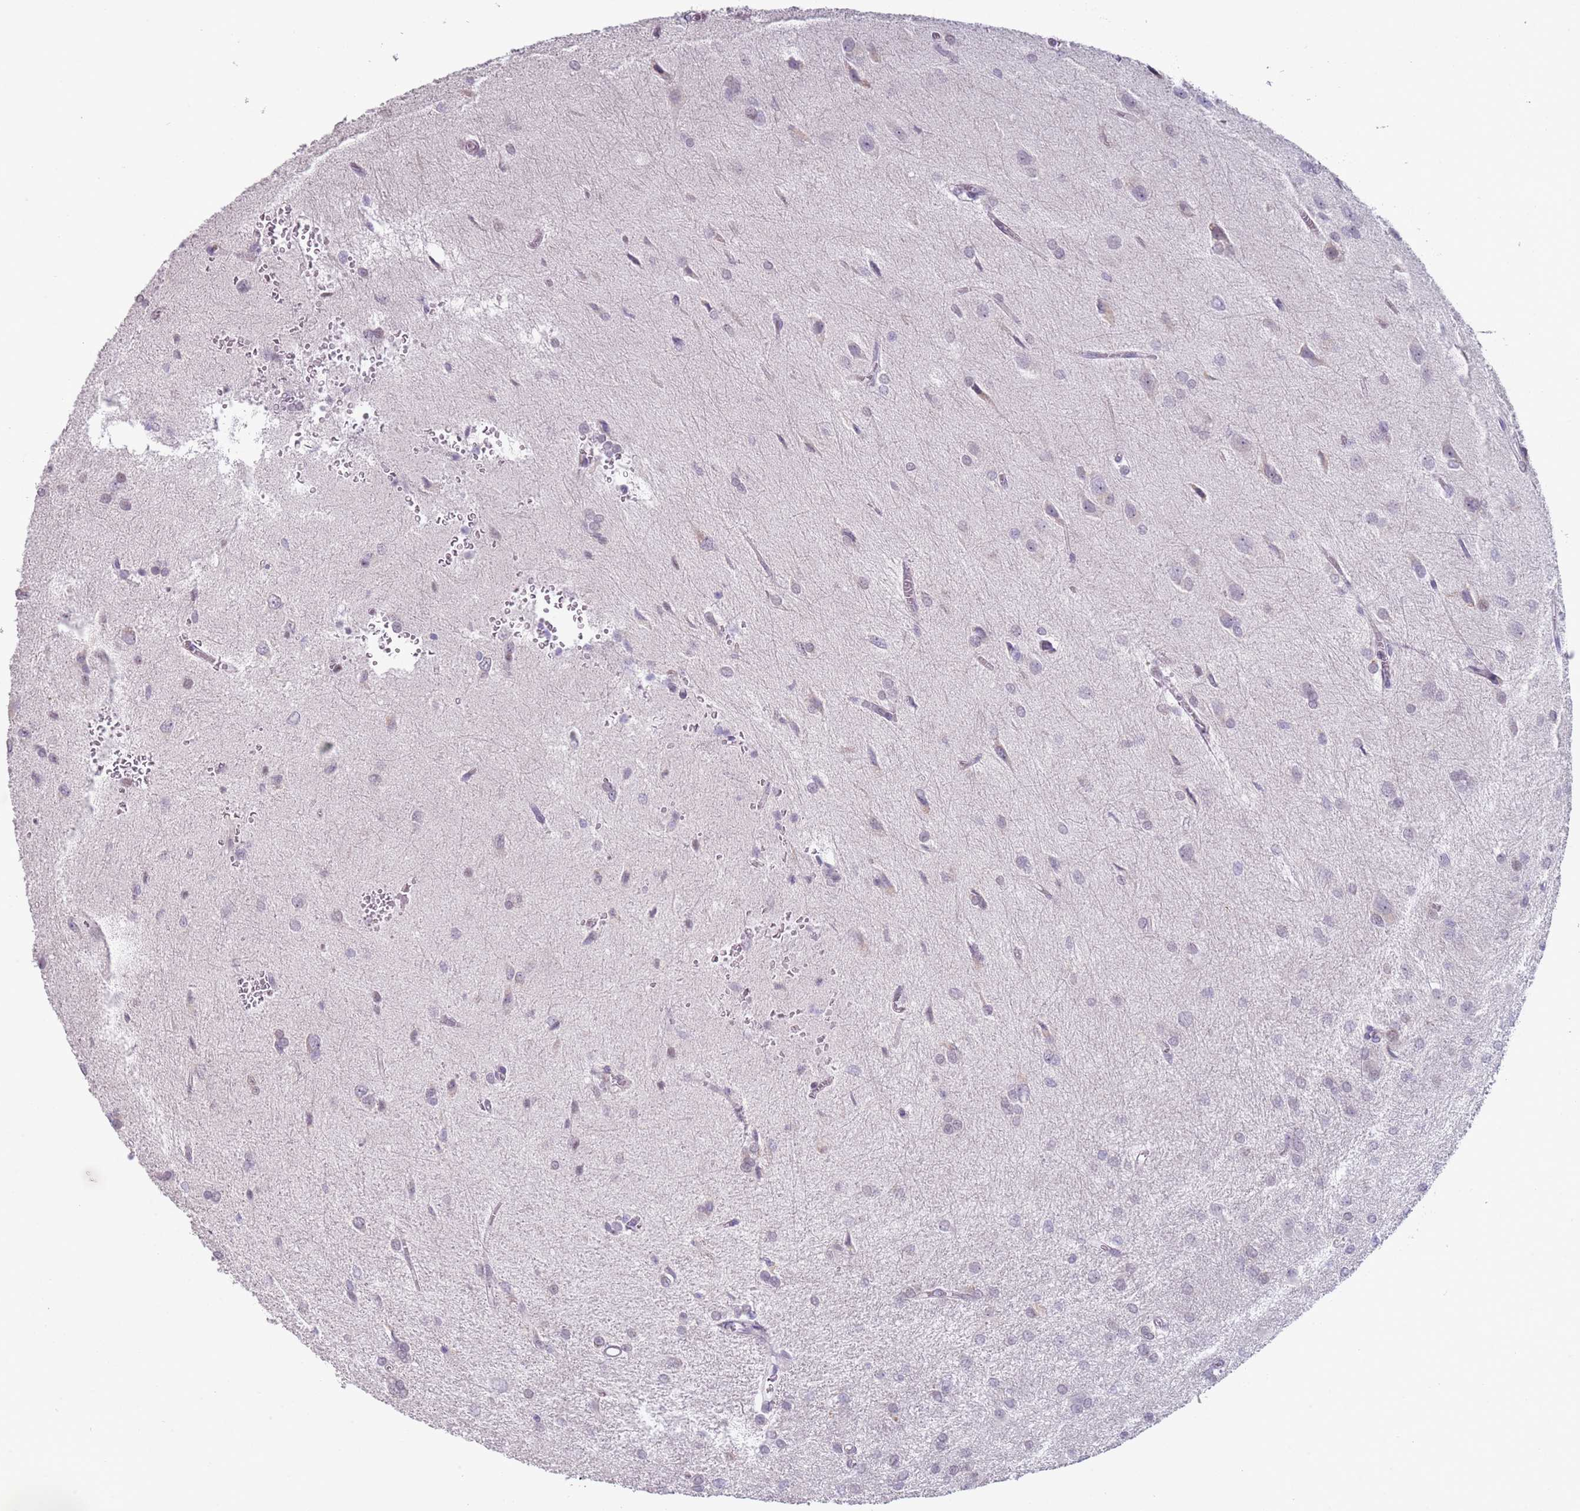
{"staining": {"intensity": "weak", "quantity": "<25%", "location": "nuclear"}, "tissue": "glioma", "cell_type": "Tumor cells", "image_type": "cancer", "snomed": [{"axis": "morphology", "description": "Glioma, malignant, High grade"}, {"axis": "topography", "description": "Brain"}], "caption": "A micrograph of human high-grade glioma (malignant) is negative for staining in tumor cells. The staining is performed using DAB brown chromogen with nuclei counter-stained in using hematoxylin.", "gene": "NBPF3", "patient": {"sex": "female", "age": 50}}